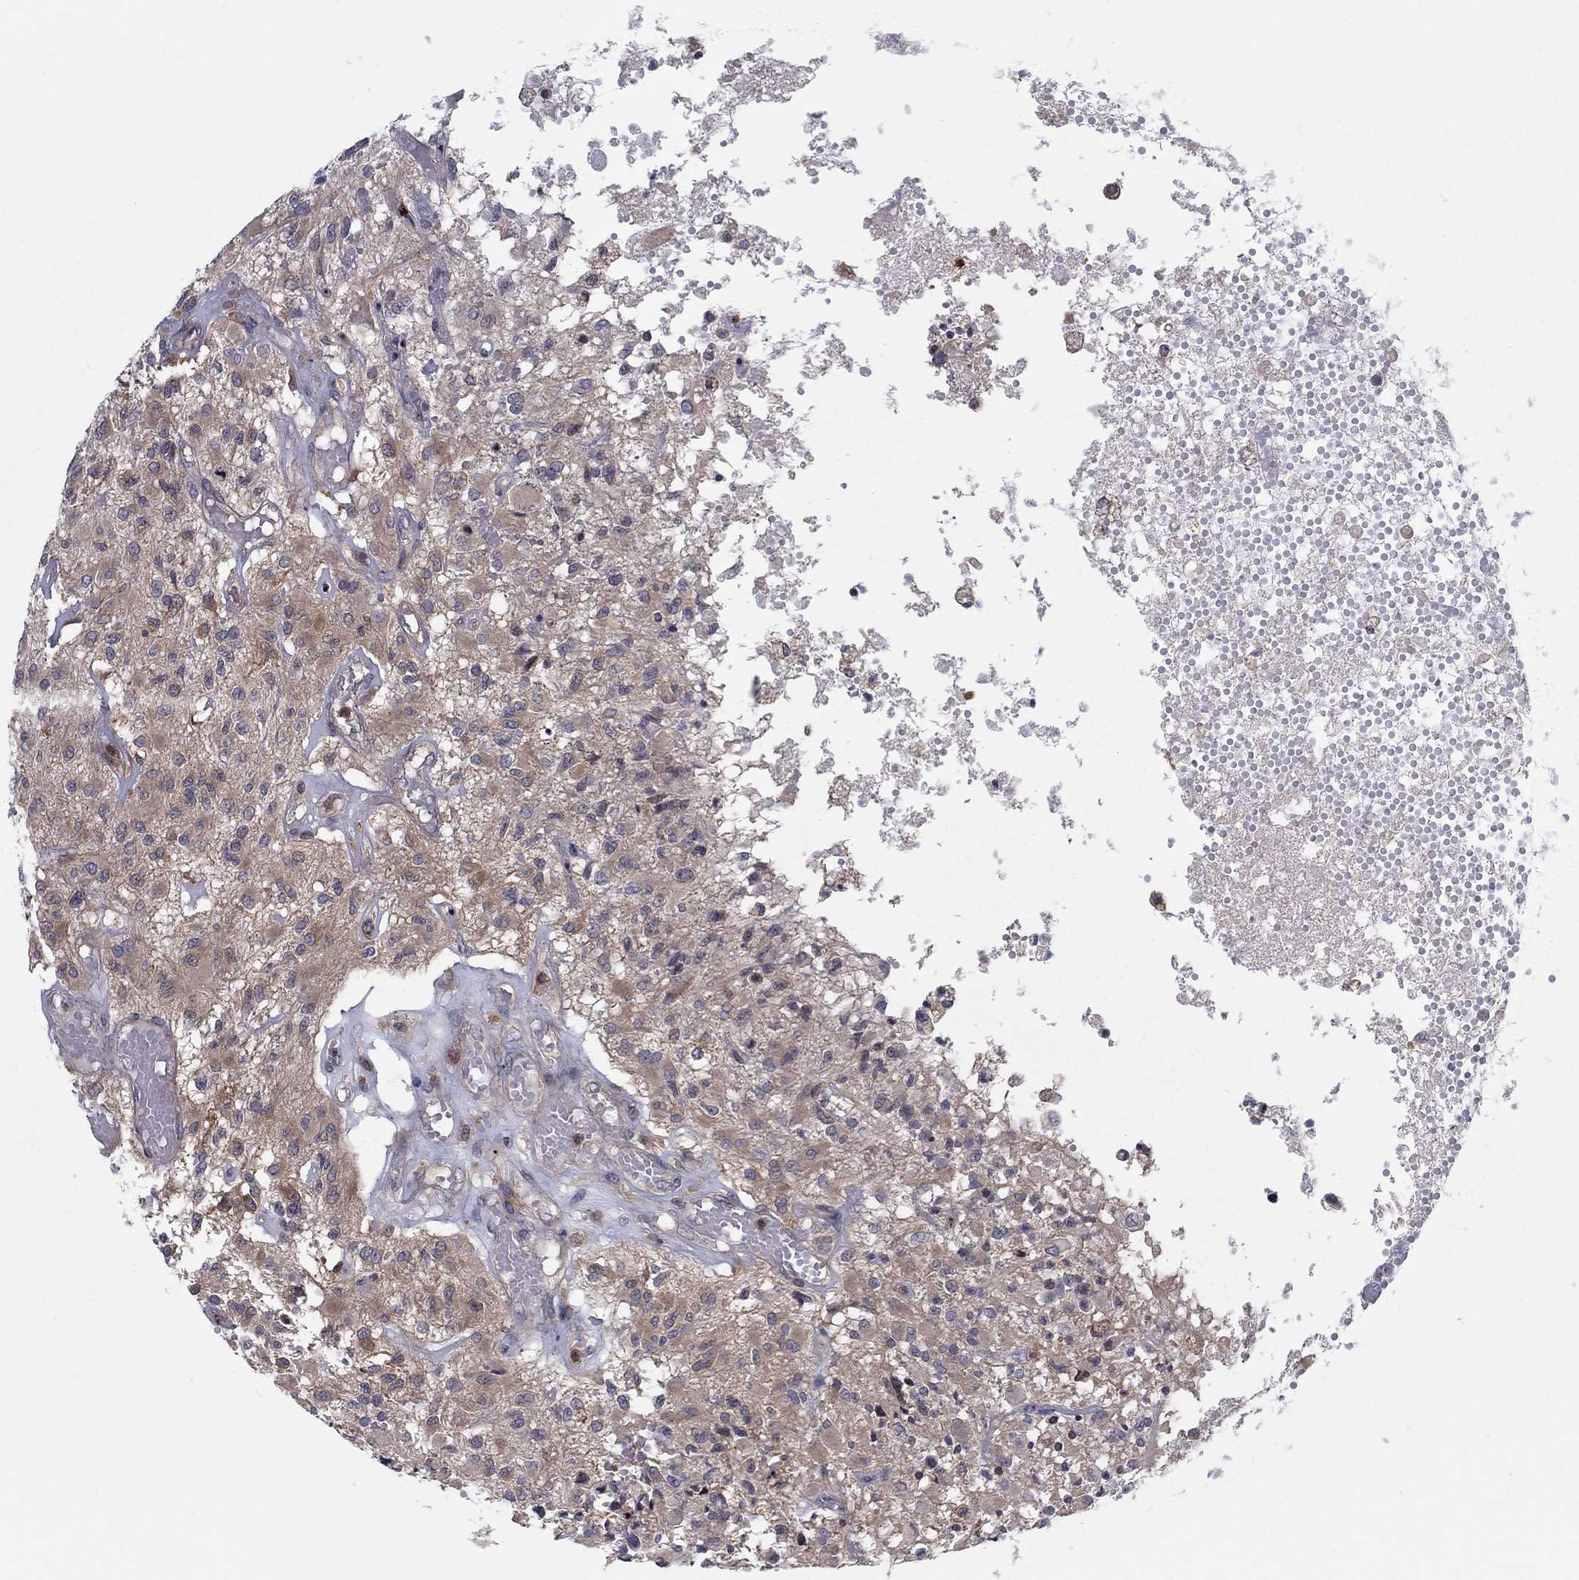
{"staining": {"intensity": "weak", "quantity": "25%-75%", "location": "cytoplasmic/membranous"}, "tissue": "glioma", "cell_type": "Tumor cells", "image_type": "cancer", "snomed": [{"axis": "morphology", "description": "Glioma, malignant, High grade"}, {"axis": "topography", "description": "Brain"}], "caption": "Malignant high-grade glioma stained with a brown dye exhibits weak cytoplasmic/membranous positive staining in about 25%-75% of tumor cells.", "gene": "ZNHIT3", "patient": {"sex": "female", "age": 63}}